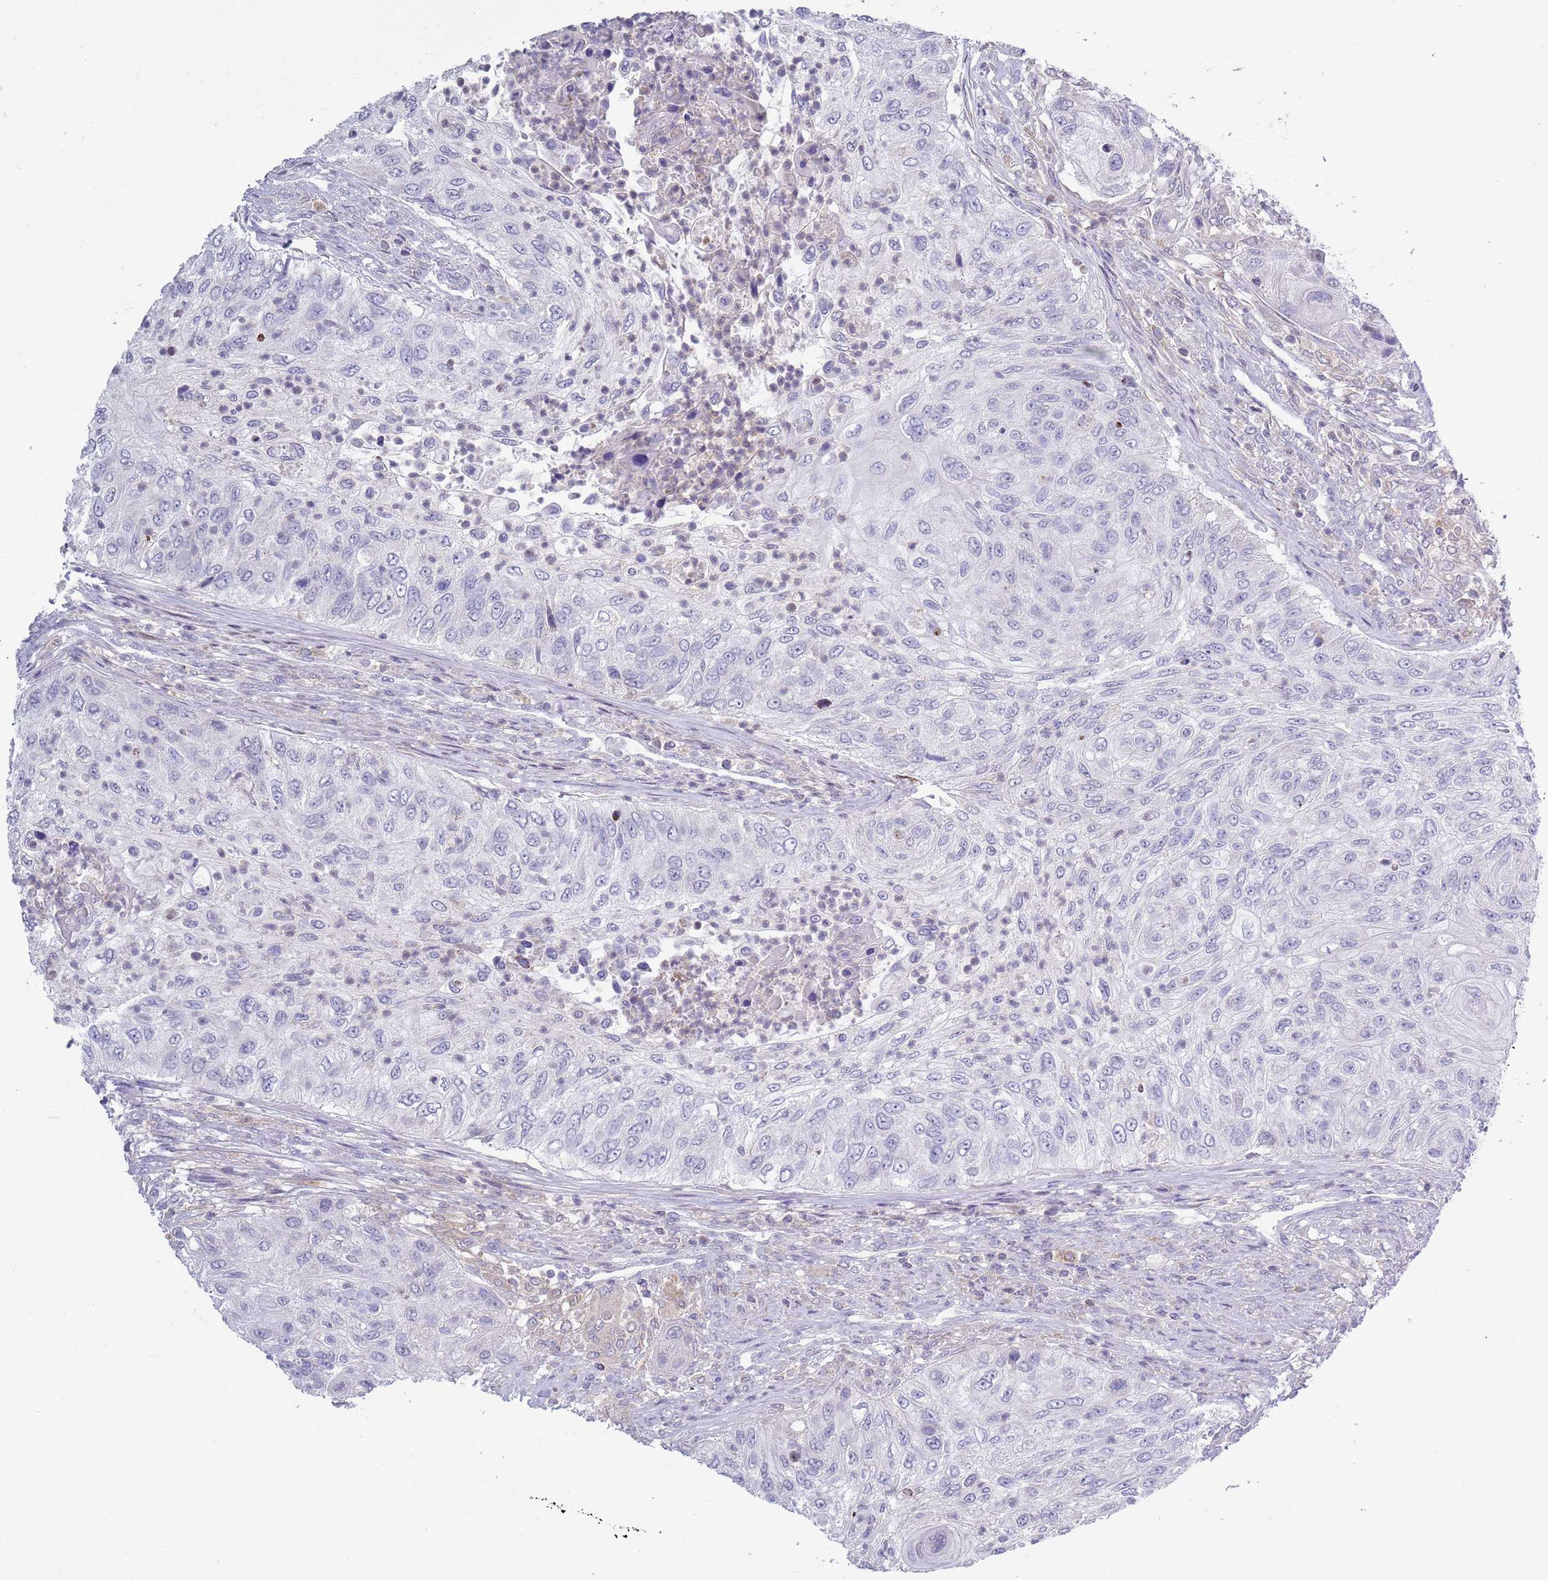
{"staining": {"intensity": "negative", "quantity": "none", "location": "none"}, "tissue": "urothelial cancer", "cell_type": "Tumor cells", "image_type": "cancer", "snomed": [{"axis": "morphology", "description": "Urothelial carcinoma, High grade"}, {"axis": "topography", "description": "Urinary bladder"}], "caption": "High magnification brightfield microscopy of urothelial cancer stained with DAB (3,3'-diaminobenzidine) (brown) and counterstained with hematoxylin (blue): tumor cells show no significant expression.", "gene": "ACSBG1", "patient": {"sex": "female", "age": 60}}